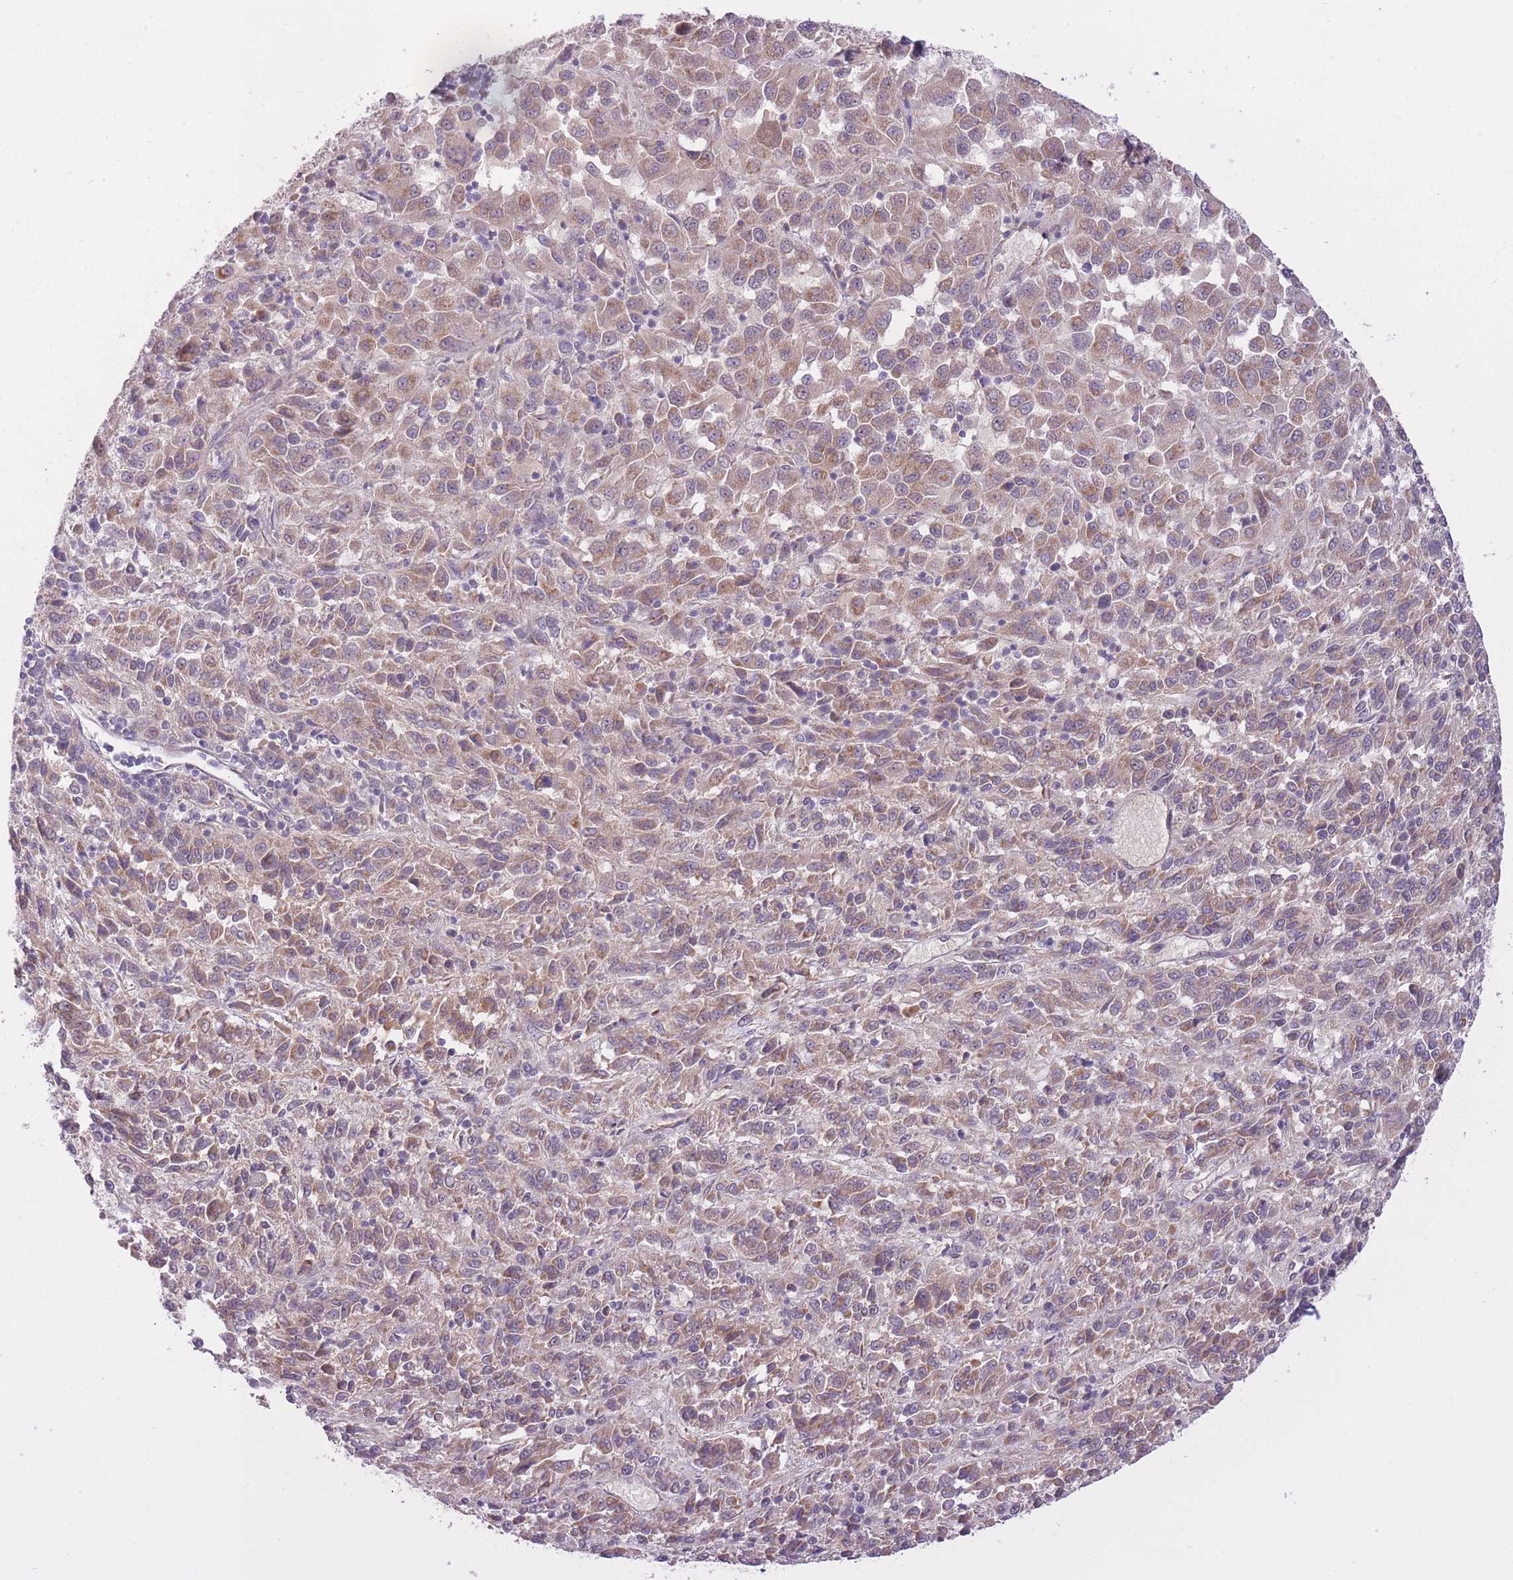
{"staining": {"intensity": "moderate", "quantity": ">75%", "location": "cytoplasmic/membranous"}, "tissue": "melanoma", "cell_type": "Tumor cells", "image_type": "cancer", "snomed": [{"axis": "morphology", "description": "Malignant melanoma, Metastatic site"}, {"axis": "topography", "description": "Lung"}], "caption": "Melanoma stained with a protein marker displays moderate staining in tumor cells.", "gene": "REV1", "patient": {"sex": "male", "age": 64}}